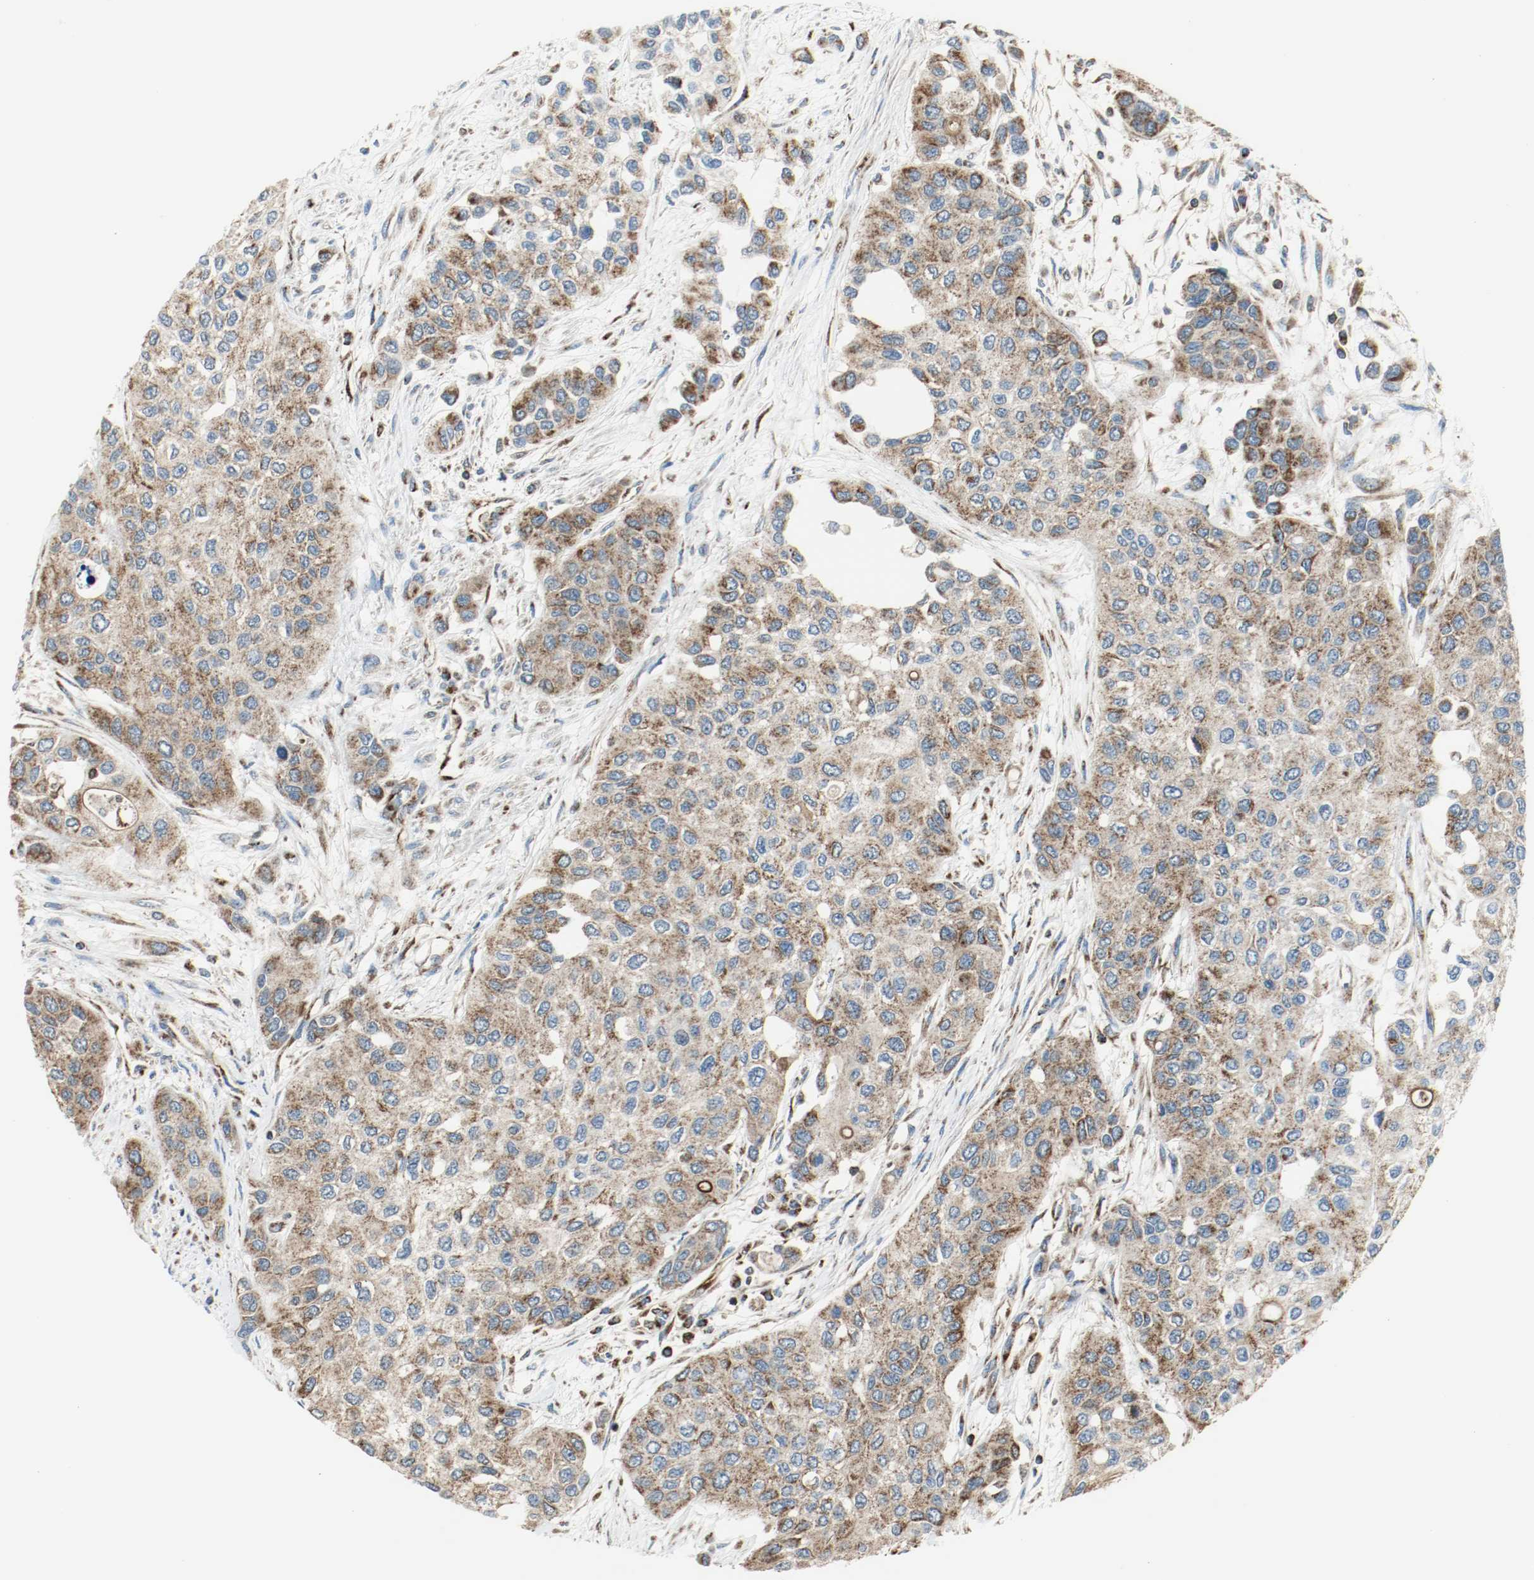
{"staining": {"intensity": "strong", "quantity": ">75%", "location": "cytoplasmic/membranous"}, "tissue": "urothelial cancer", "cell_type": "Tumor cells", "image_type": "cancer", "snomed": [{"axis": "morphology", "description": "Urothelial carcinoma, High grade"}, {"axis": "topography", "description": "Urinary bladder"}], "caption": "A brown stain highlights strong cytoplasmic/membranous staining of a protein in urothelial cancer tumor cells. The protein is stained brown, and the nuclei are stained in blue (DAB (3,3'-diaminobenzidine) IHC with brightfield microscopy, high magnification).", "gene": "PLCG1", "patient": {"sex": "female", "age": 56}}